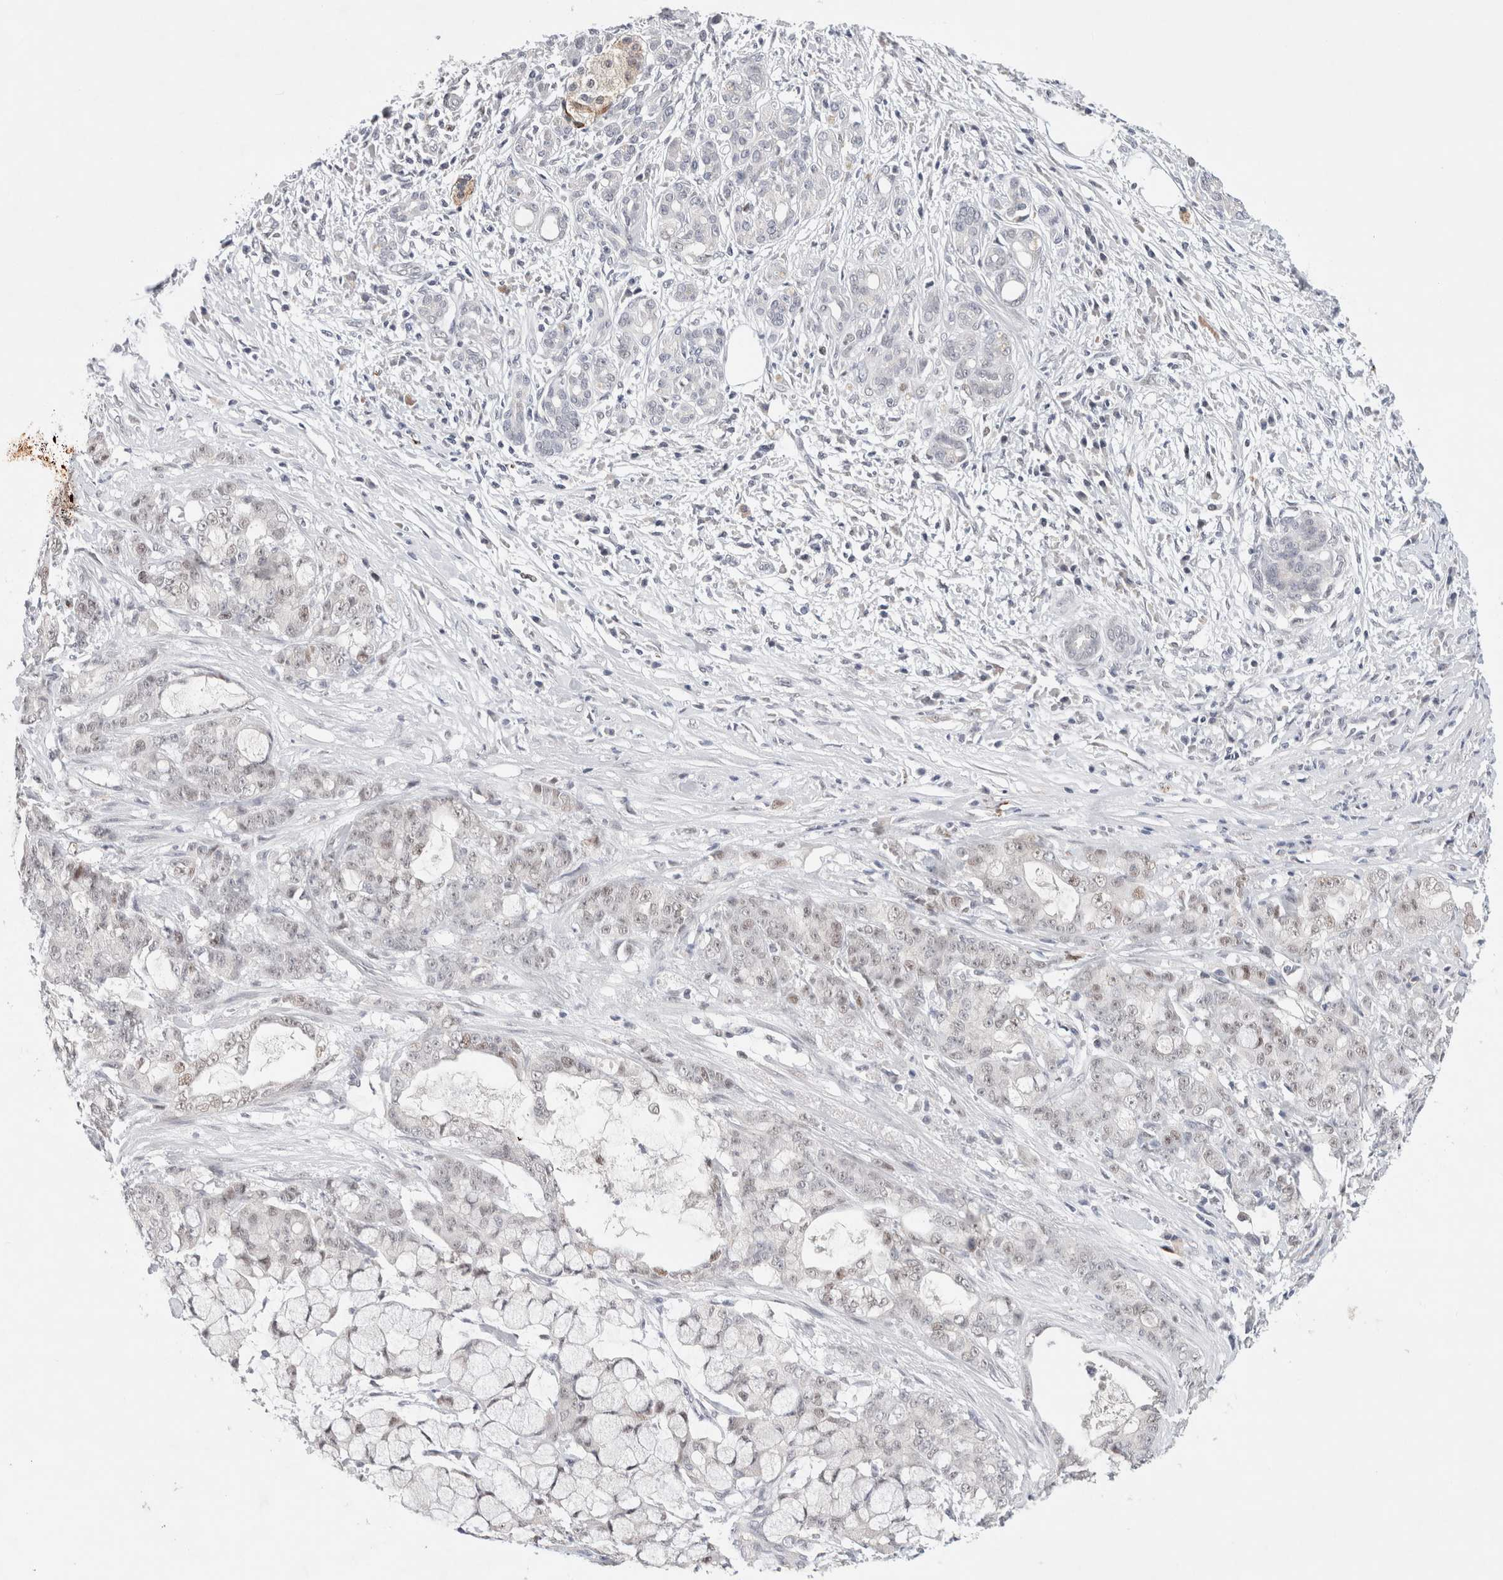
{"staining": {"intensity": "negative", "quantity": "none", "location": "none"}, "tissue": "pancreatic cancer", "cell_type": "Tumor cells", "image_type": "cancer", "snomed": [{"axis": "morphology", "description": "Adenocarcinoma, NOS"}, {"axis": "topography", "description": "Pancreas"}], "caption": "Image shows no protein staining in tumor cells of pancreatic cancer tissue.", "gene": "KNL1", "patient": {"sex": "female", "age": 73}}